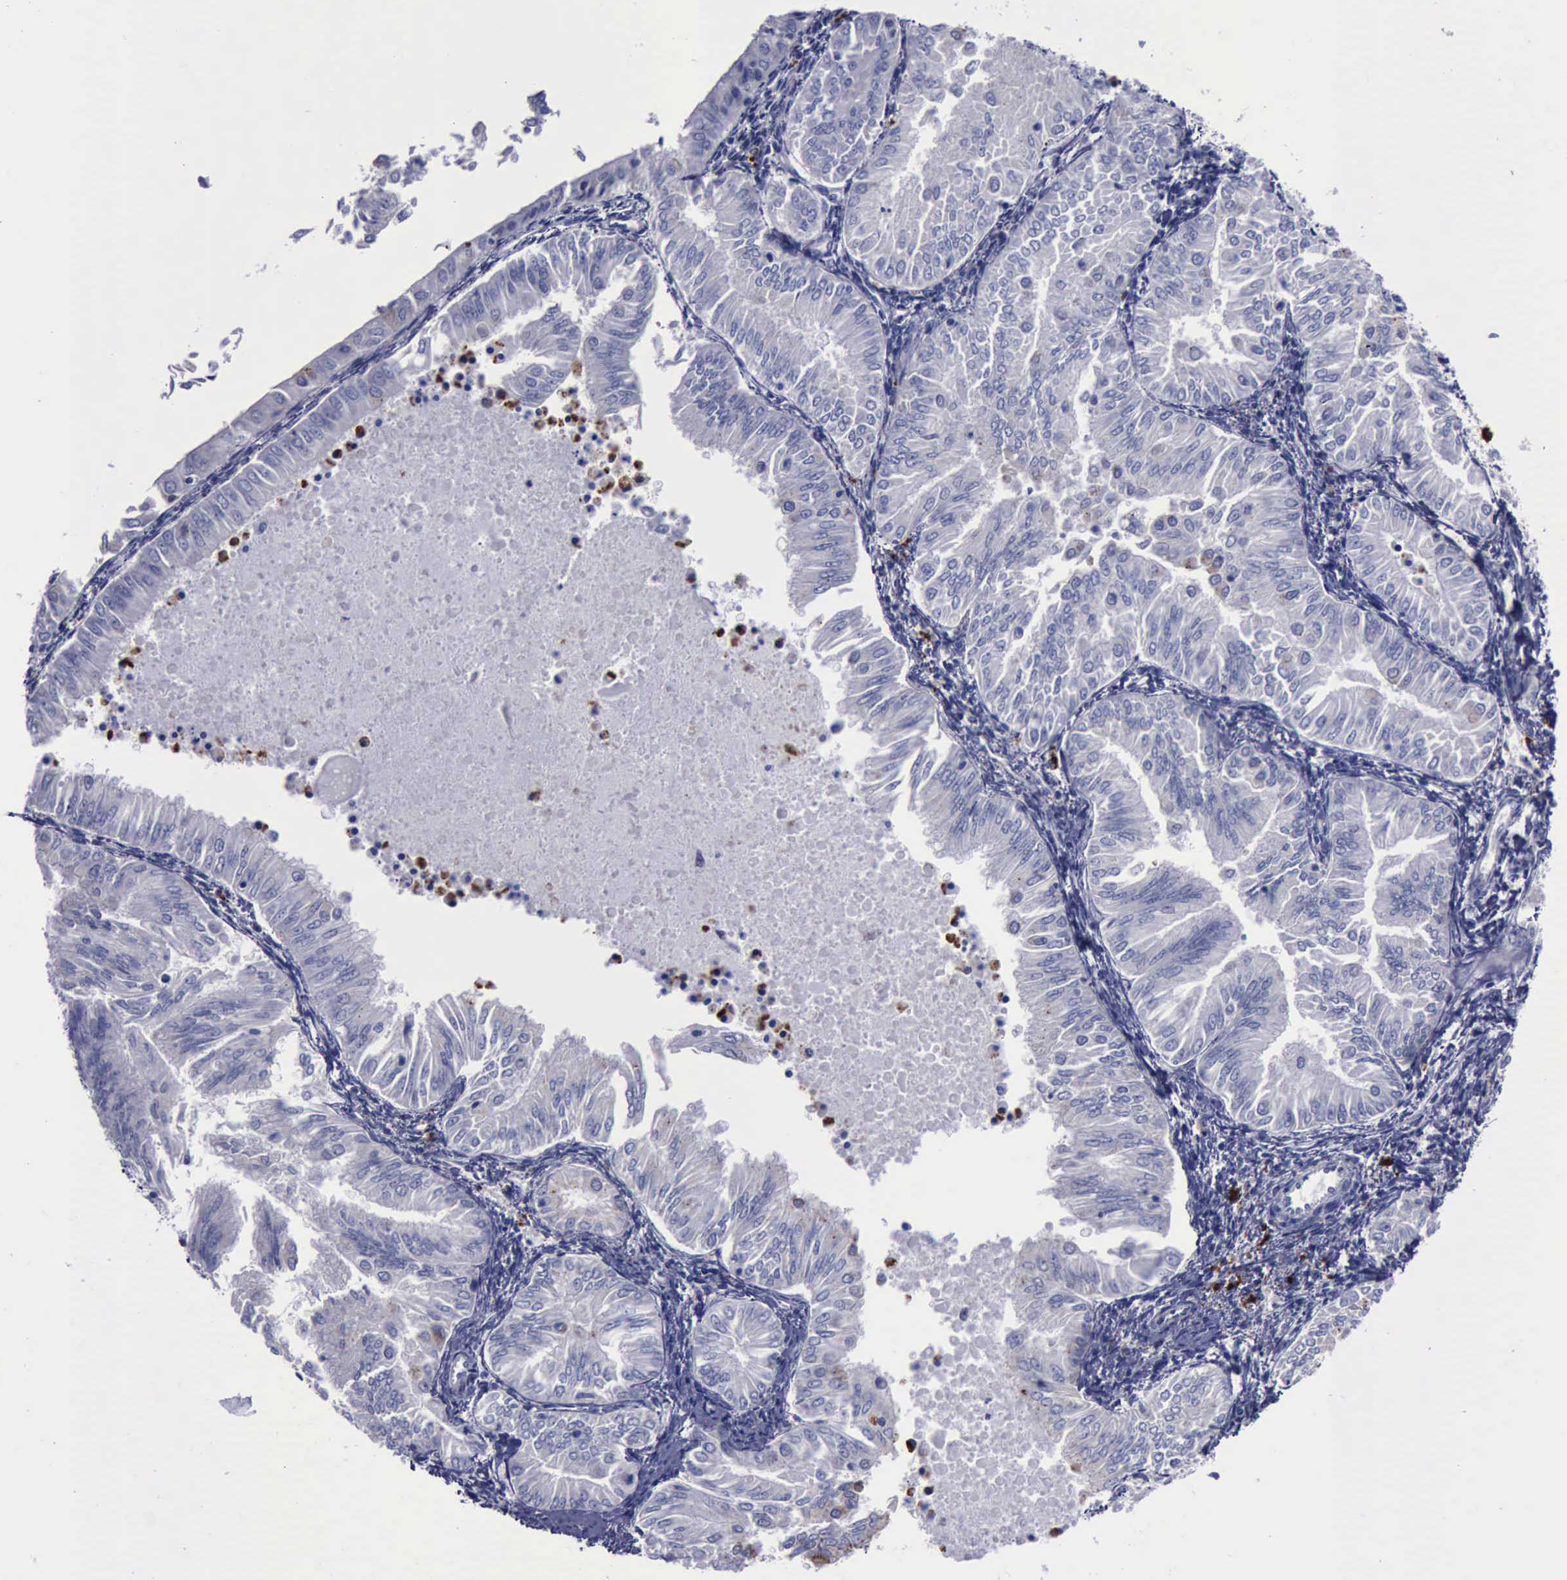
{"staining": {"intensity": "weak", "quantity": "<25%", "location": "cytoplasmic/membranous"}, "tissue": "endometrial cancer", "cell_type": "Tumor cells", "image_type": "cancer", "snomed": [{"axis": "morphology", "description": "Adenocarcinoma, NOS"}, {"axis": "topography", "description": "Endometrium"}], "caption": "Protein analysis of endometrial cancer (adenocarcinoma) exhibits no significant positivity in tumor cells.", "gene": "CTSD", "patient": {"sex": "female", "age": 53}}